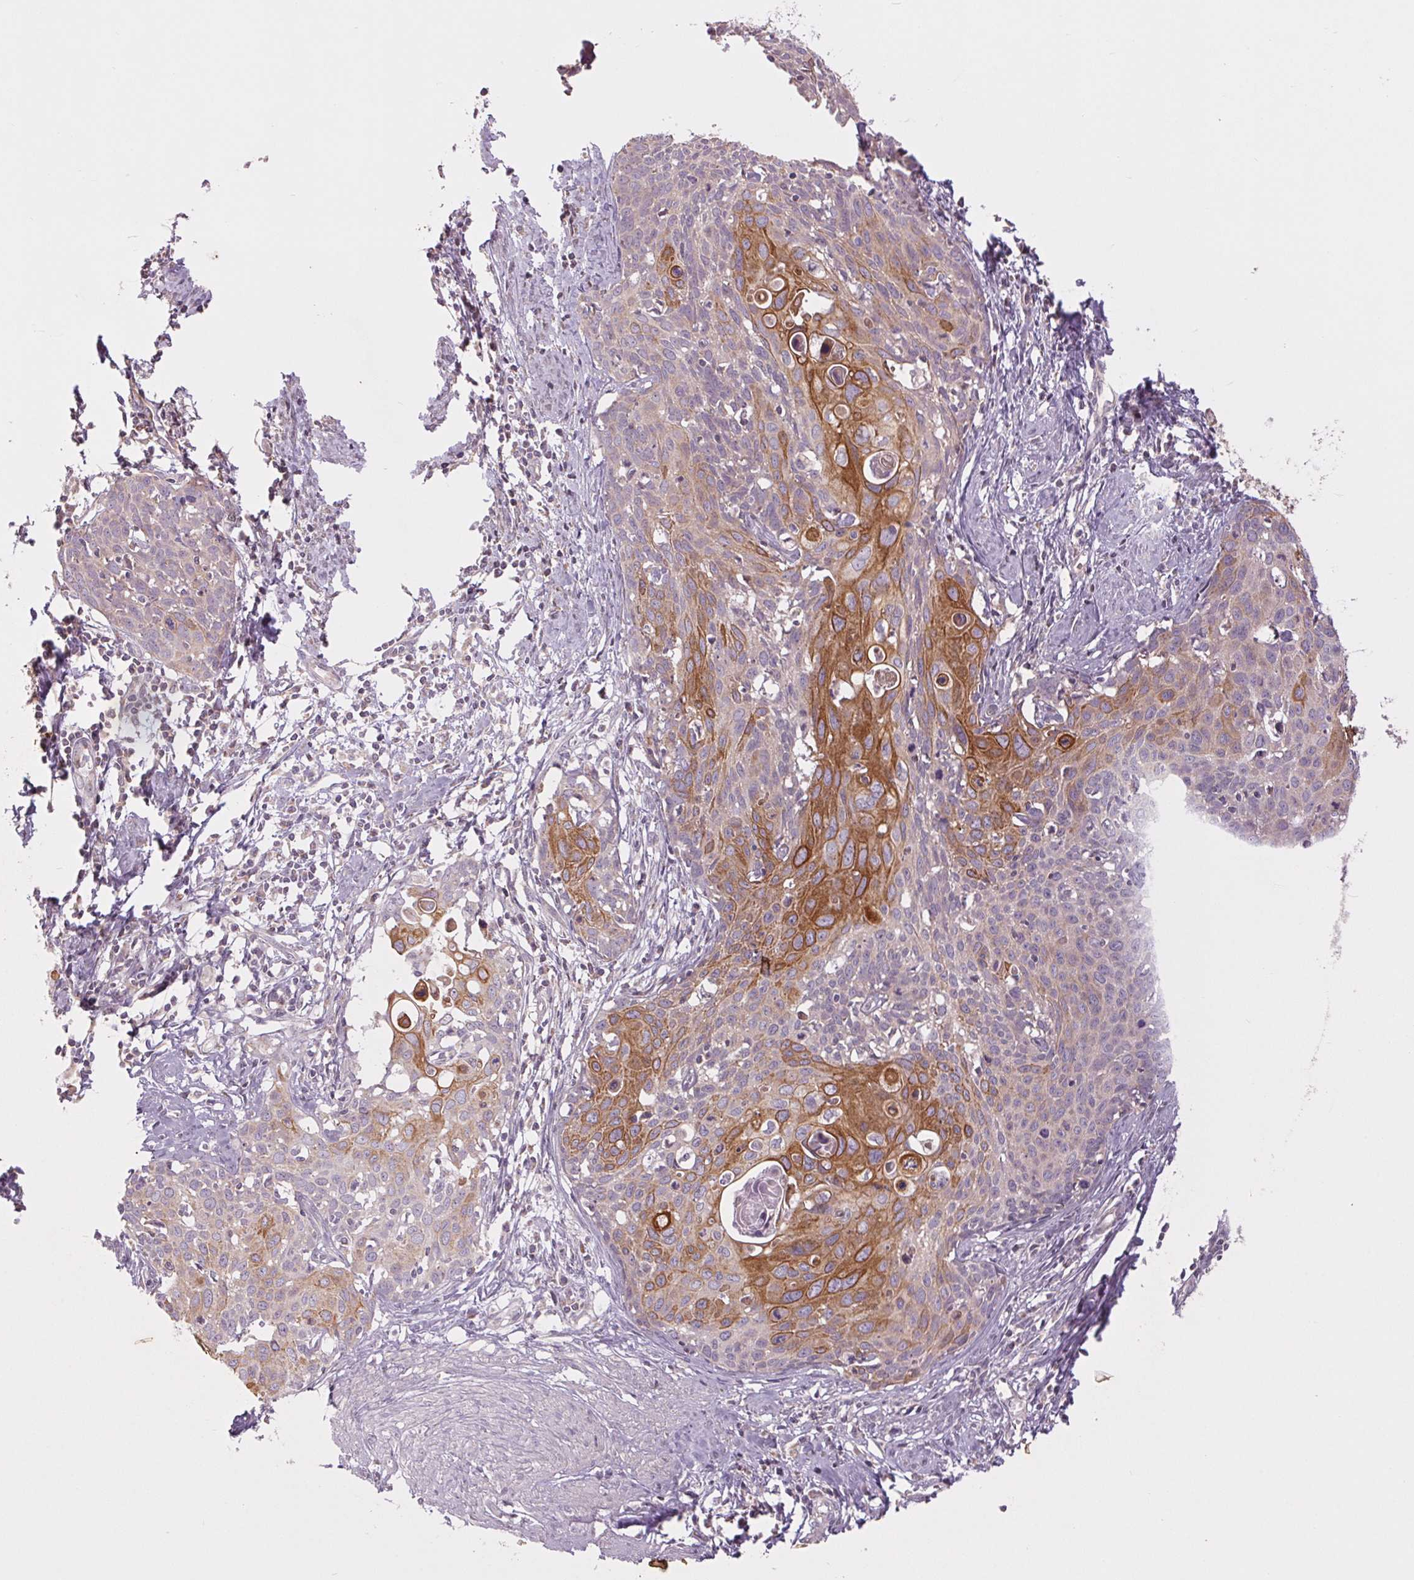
{"staining": {"intensity": "moderate", "quantity": ">75%", "location": "cytoplasmic/membranous"}, "tissue": "cervical cancer", "cell_type": "Tumor cells", "image_type": "cancer", "snomed": [{"axis": "morphology", "description": "Squamous cell carcinoma, NOS"}, {"axis": "topography", "description": "Cervix"}], "caption": "A high-resolution micrograph shows immunohistochemistry staining of cervical cancer, which demonstrates moderate cytoplasmic/membranous expression in approximately >75% of tumor cells.", "gene": "MAP3K5", "patient": {"sex": "female", "age": 62}}